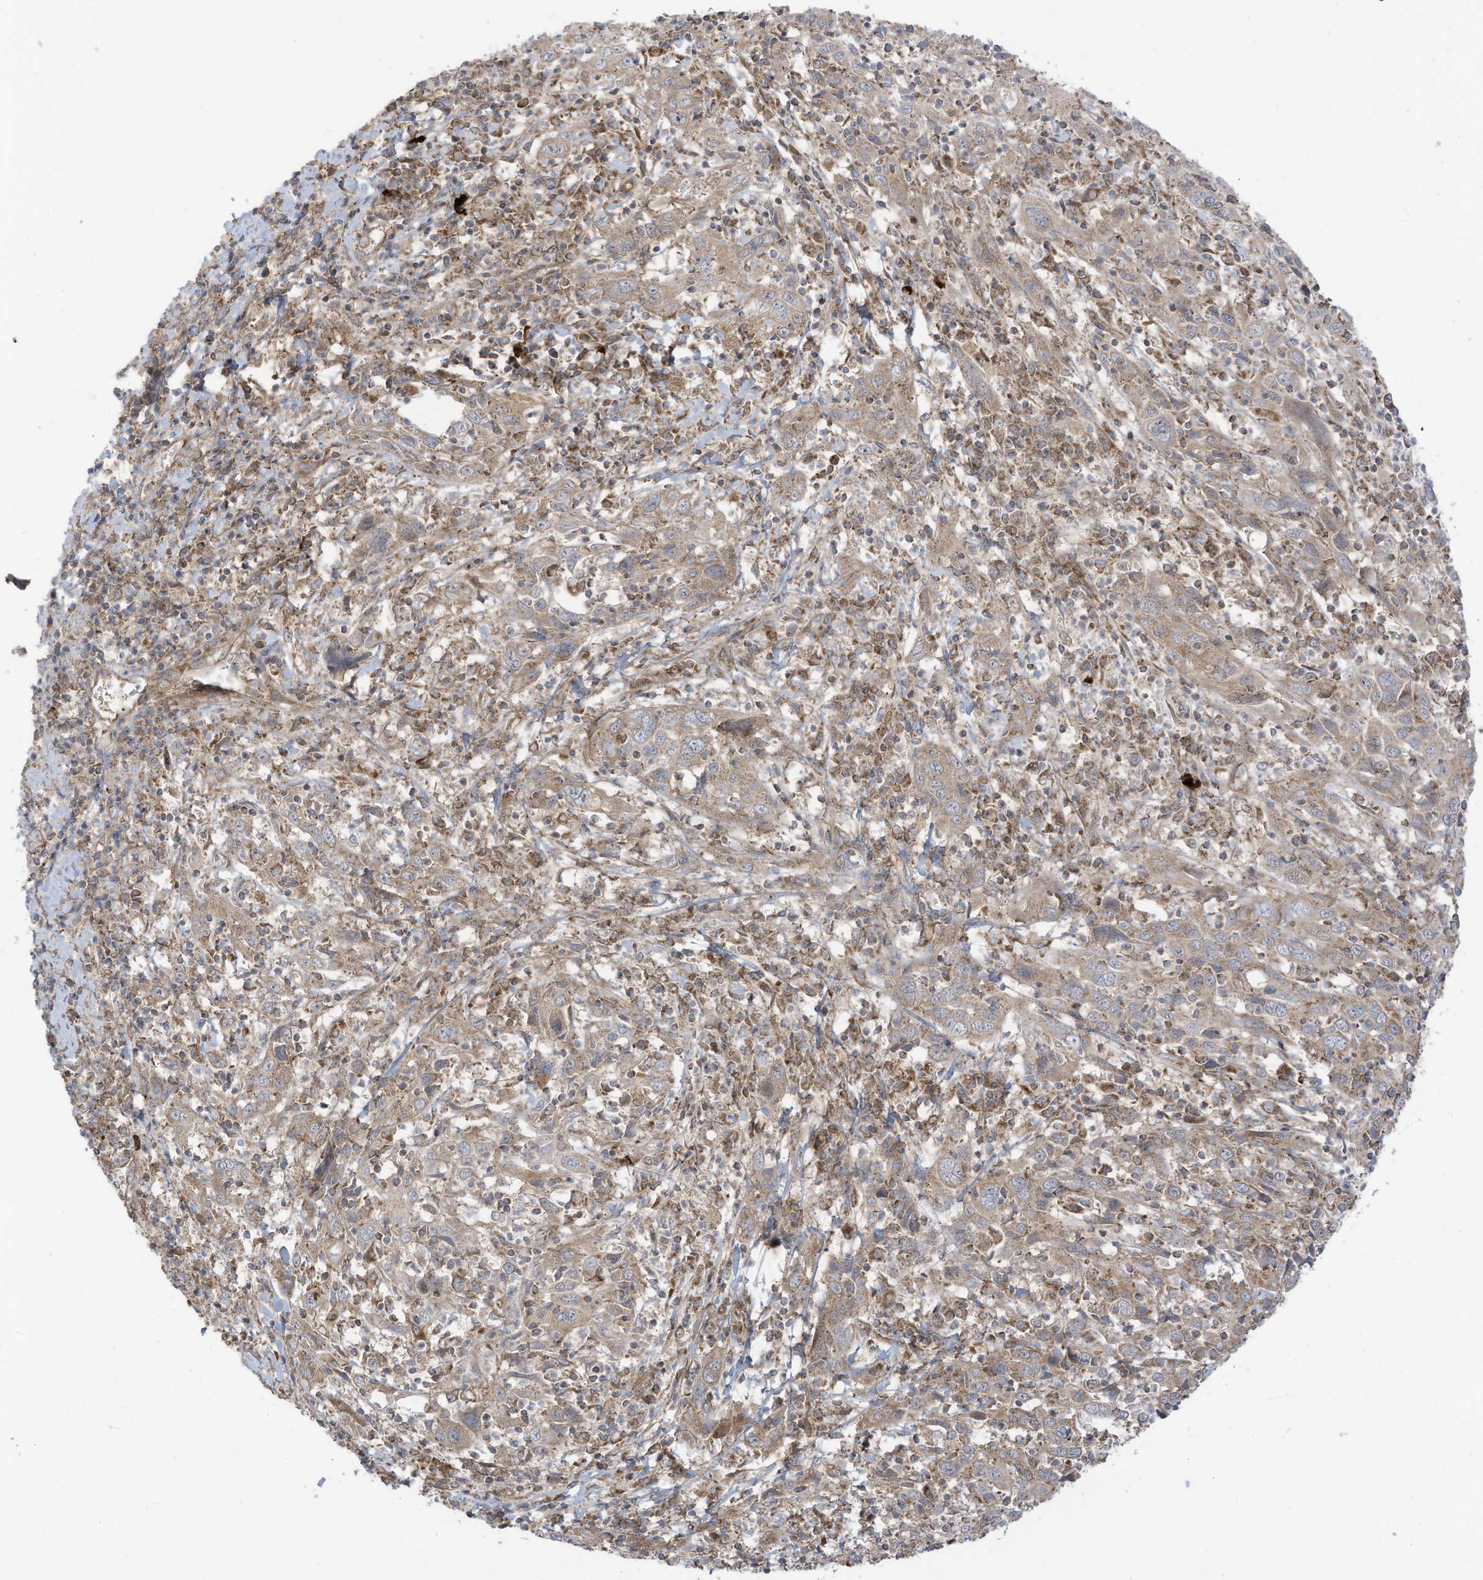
{"staining": {"intensity": "moderate", "quantity": ">75%", "location": "cytoplasmic/membranous"}, "tissue": "cervical cancer", "cell_type": "Tumor cells", "image_type": "cancer", "snomed": [{"axis": "morphology", "description": "Squamous cell carcinoma, NOS"}, {"axis": "topography", "description": "Cervix"}], "caption": "An IHC histopathology image of tumor tissue is shown. Protein staining in brown labels moderate cytoplasmic/membranous positivity in squamous cell carcinoma (cervical) within tumor cells.", "gene": "REPS1", "patient": {"sex": "female", "age": 46}}